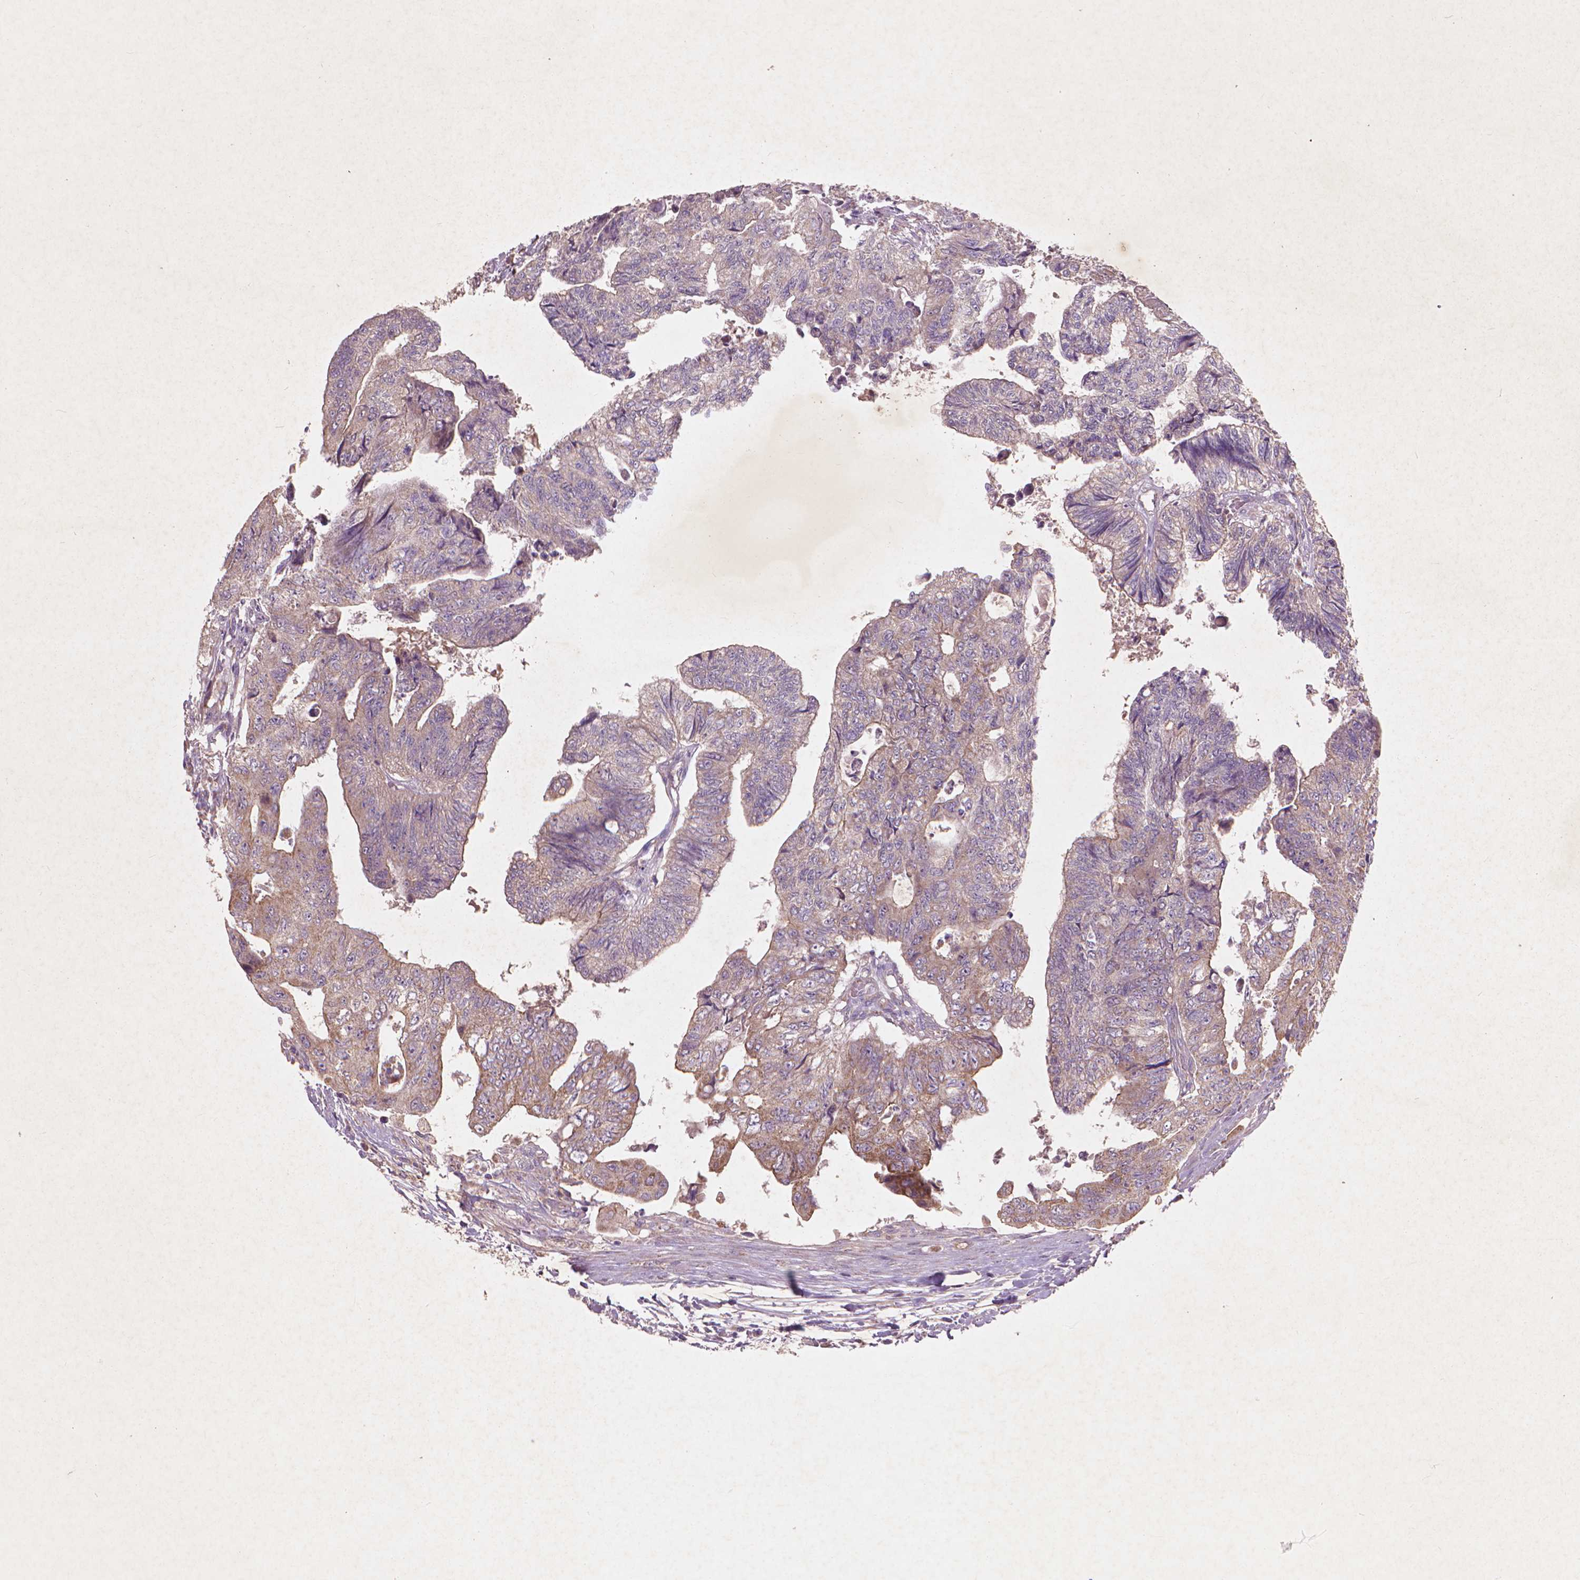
{"staining": {"intensity": "weak", "quantity": "25%-75%", "location": "cytoplasmic/membranous"}, "tissue": "colorectal cancer", "cell_type": "Tumor cells", "image_type": "cancer", "snomed": [{"axis": "morphology", "description": "Adenocarcinoma, NOS"}, {"axis": "topography", "description": "Colon"}], "caption": "This is an image of immunohistochemistry staining of colorectal cancer, which shows weak positivity in the cytoplasmic/membranous of tumor cells.", "gene": "NLRX1", "patient": {"sex": "male", "age": 57}}